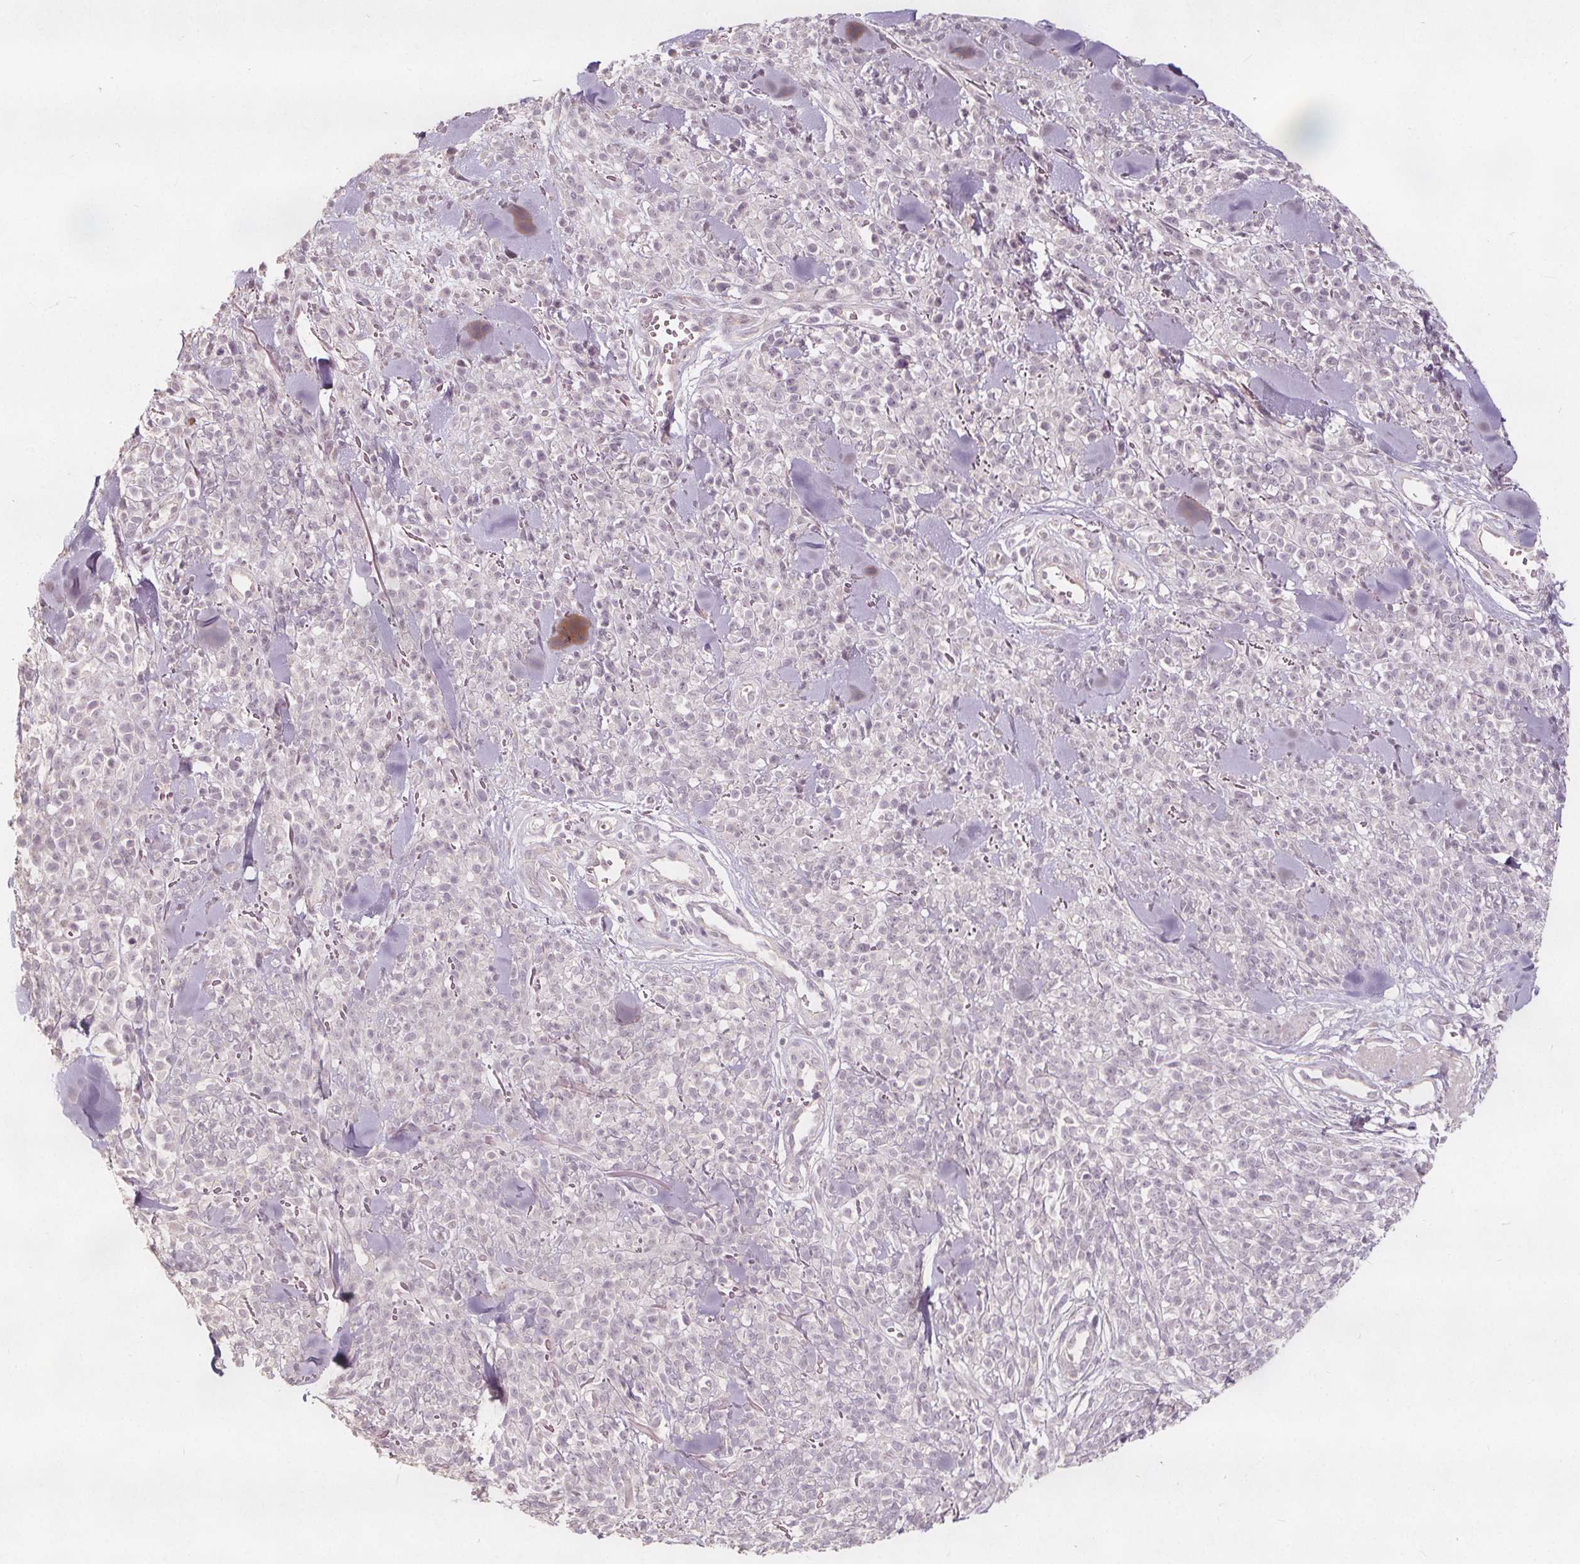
{"staining": {"intensity": "negative", "quantity": "none", "location": "none"}, "tissue": "melanoma", "cell_type": "Tumor cells", "image_type": "cancer", "snomed": [{"axis": "morphology", "description": "Malignant melanoma, NOS"}, {"axis": "topography", "description": "Skin"}, {"axis": "topography", "description": "Skin of trunk"}], "caption": "An image of human malignant melanoma is negative for staining in tumor cells. (DAB immunohistochemistry with hematoxylin counter stain).", "gene": "PTPRT", "patient": {"sex": "male", "age": 74}}